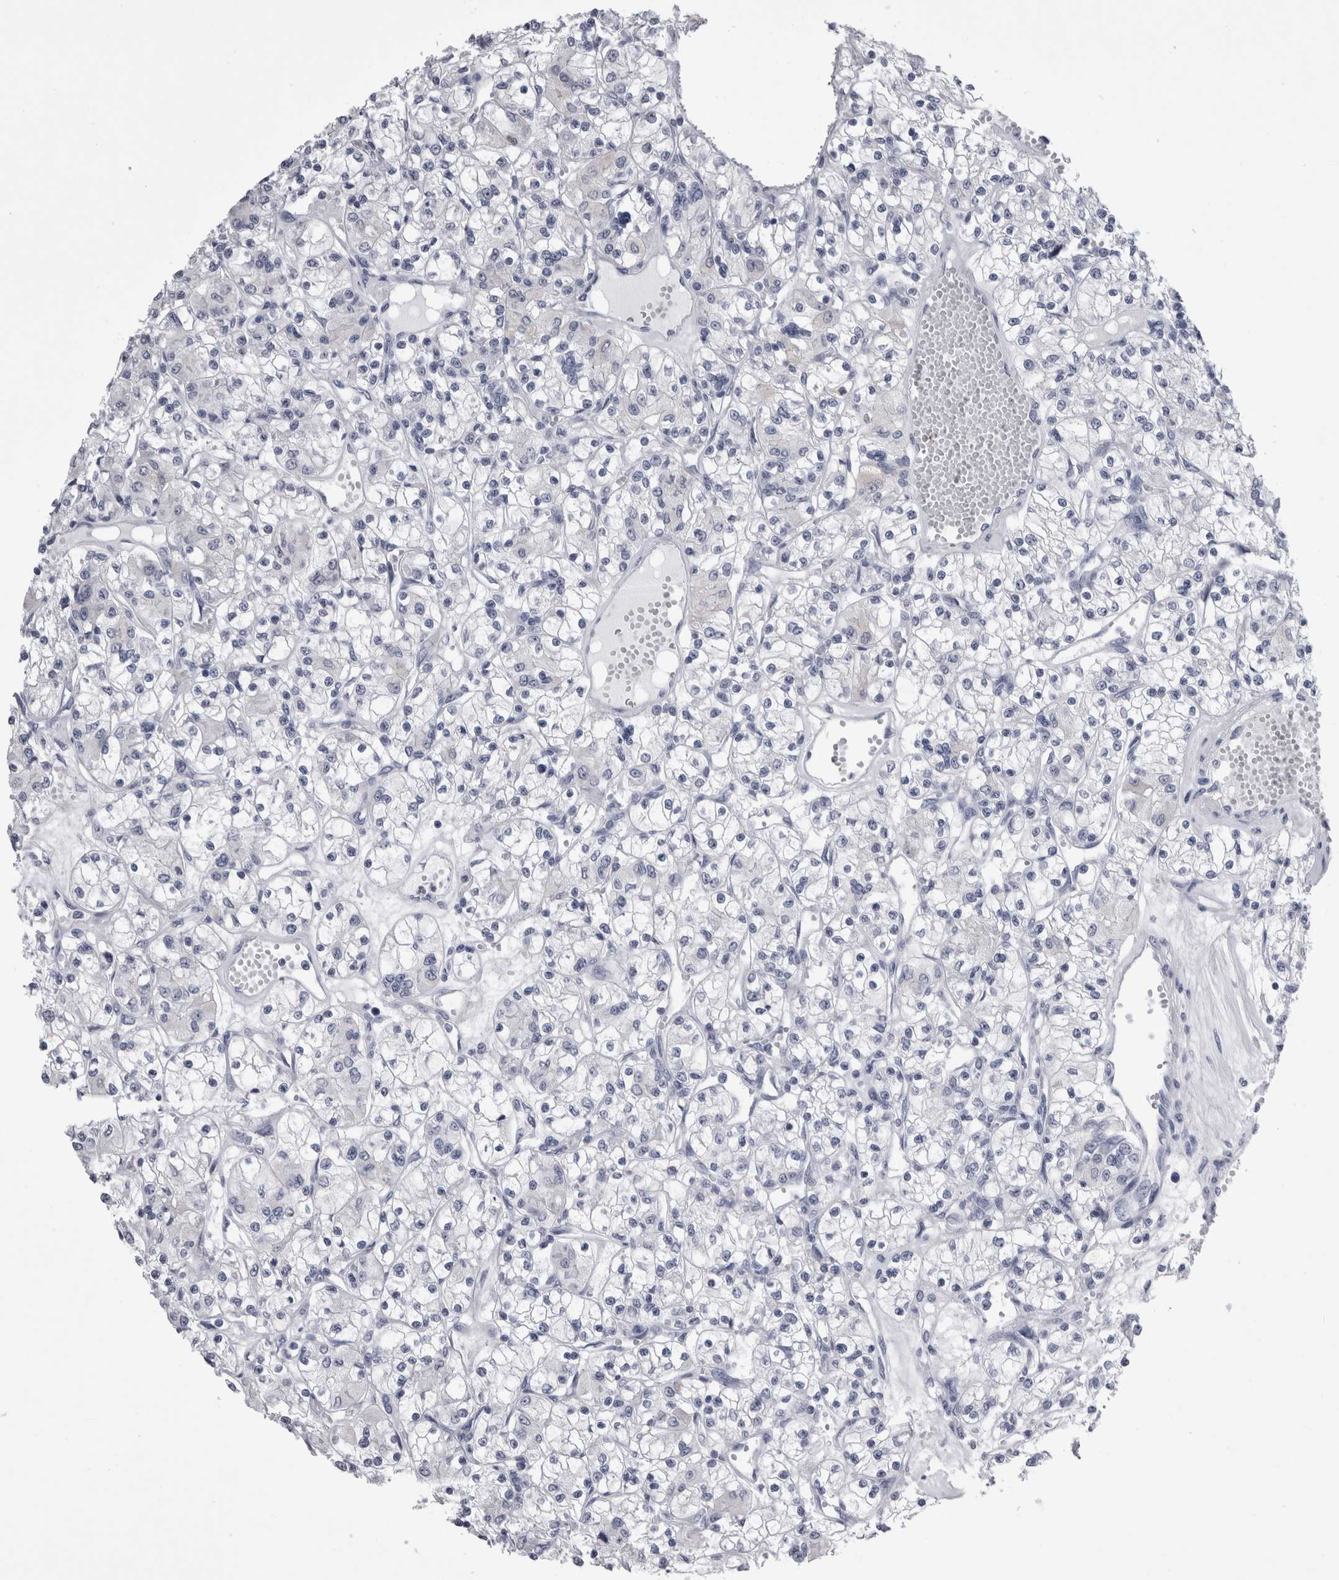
{"staining": {"intensity": "negative", "quantity": "none", "location": "none"}, "tissue": "renal cancer", "cell_type": "Tumor cells", "image_type": "cancer", "snomed": [{"axis": "morphology", "description": "Adenocarcinoma, NOS"}, {"axis": "topography", "description": "Kidney"}], "caption": "High power microscopy image of an IHC histopathology image of renal cancer (adenocarcinoma), revealing no significant positivity in tumor cells.", "gene": "ALDH8A1", "patient": {"sex": "female", "age": 59}}